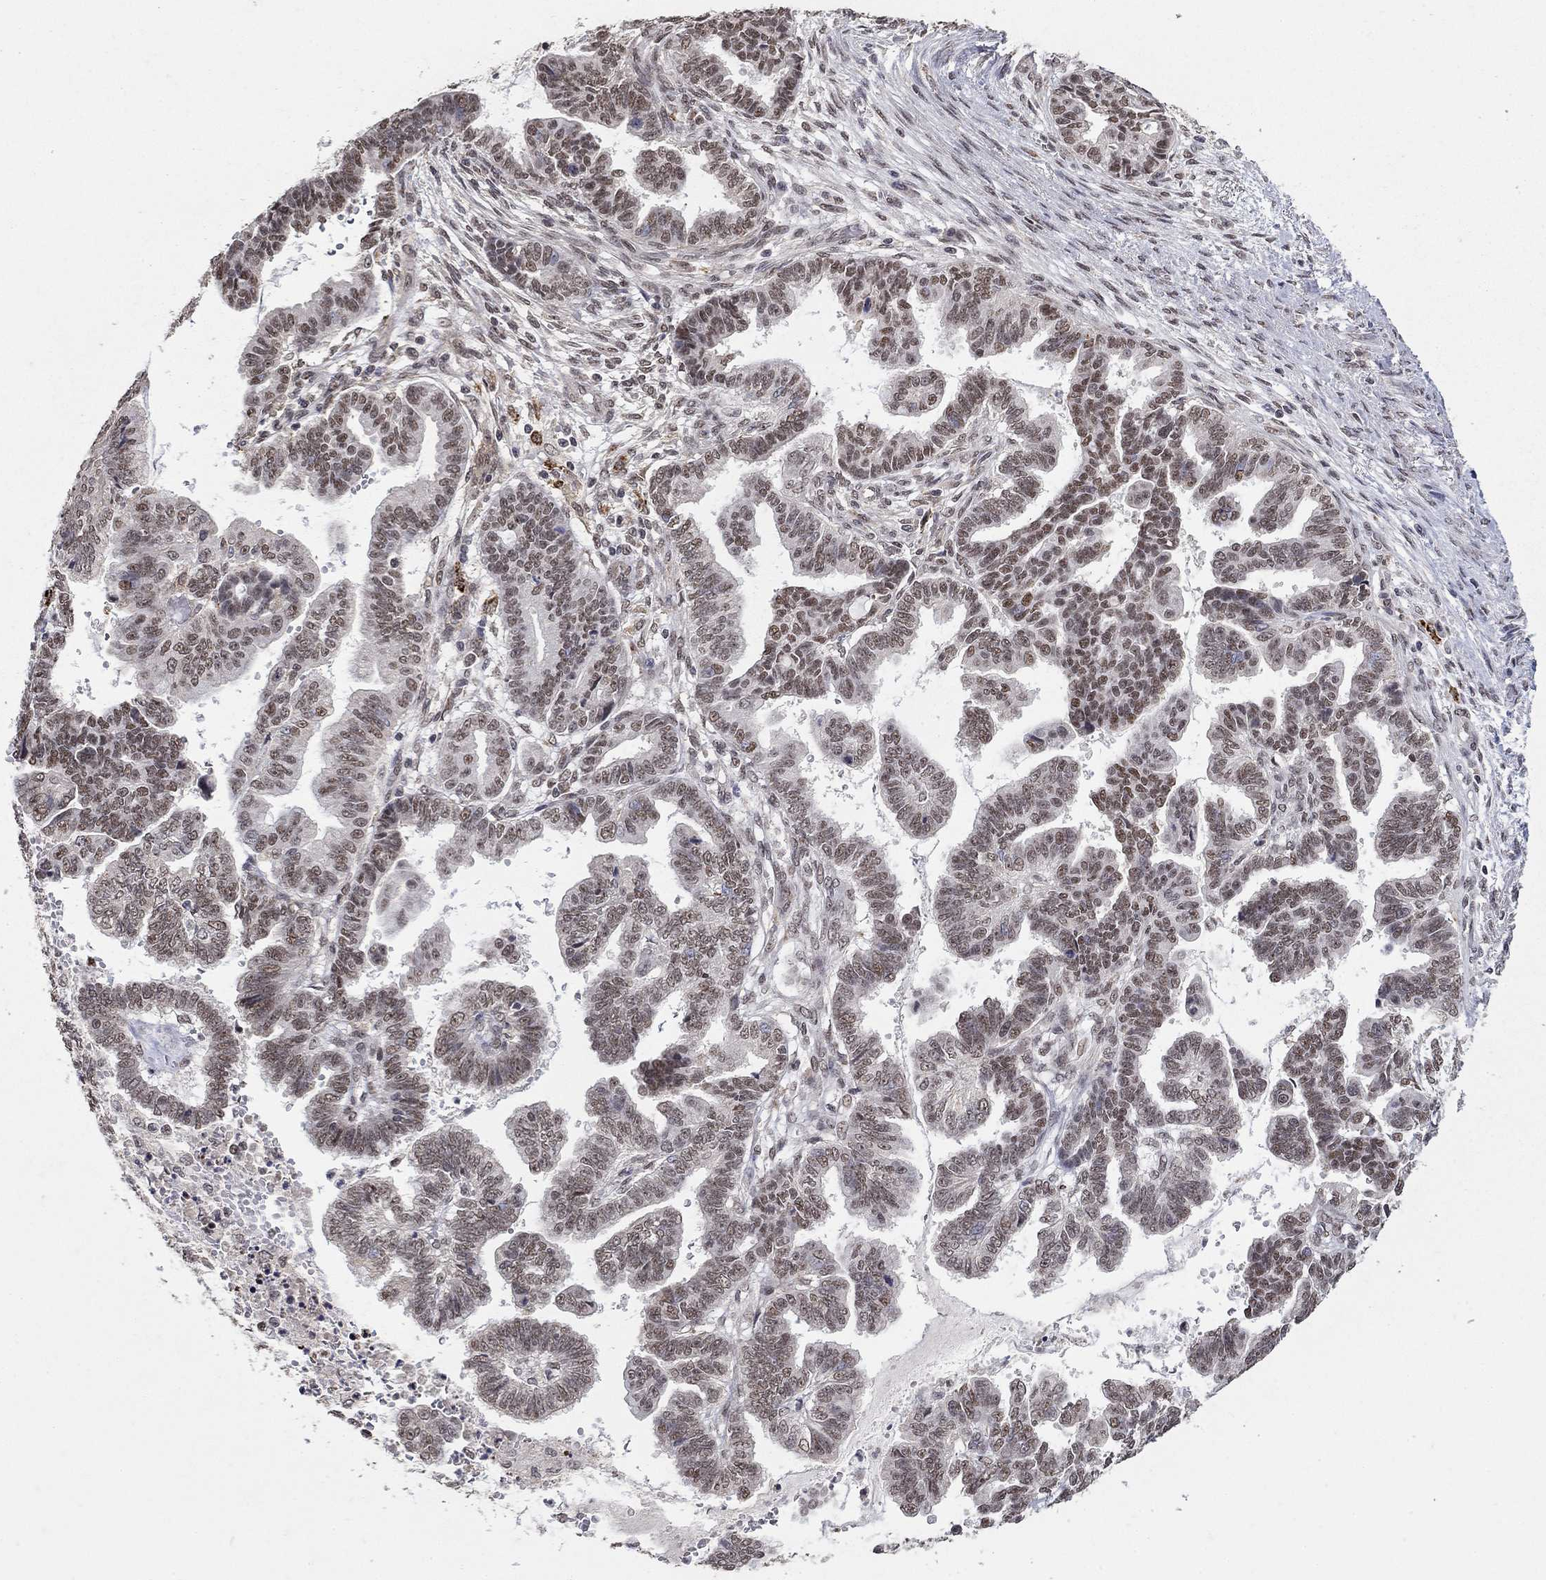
{"staining": {"intensity": "weak", "quantity": "25%-75%", "location": "nuclear"}, "tissue": "stomach cancer", "cell_type": "Tumor cells", "image_type": "cancer", "snomed": [{"axis": "morphology", "description": "Adenocarcinoma, NOS"}, {"axis": "topography", "description": "Stomach"}], "caption": "Immunohistochemical staining of adenocarcinoma (stomach) reveals low levels of weak nuclear protein expression in approximately 25%-75% of tumor cells.", "gene": "GRIA3", "patient": {"sex": "male", "age": 83}}